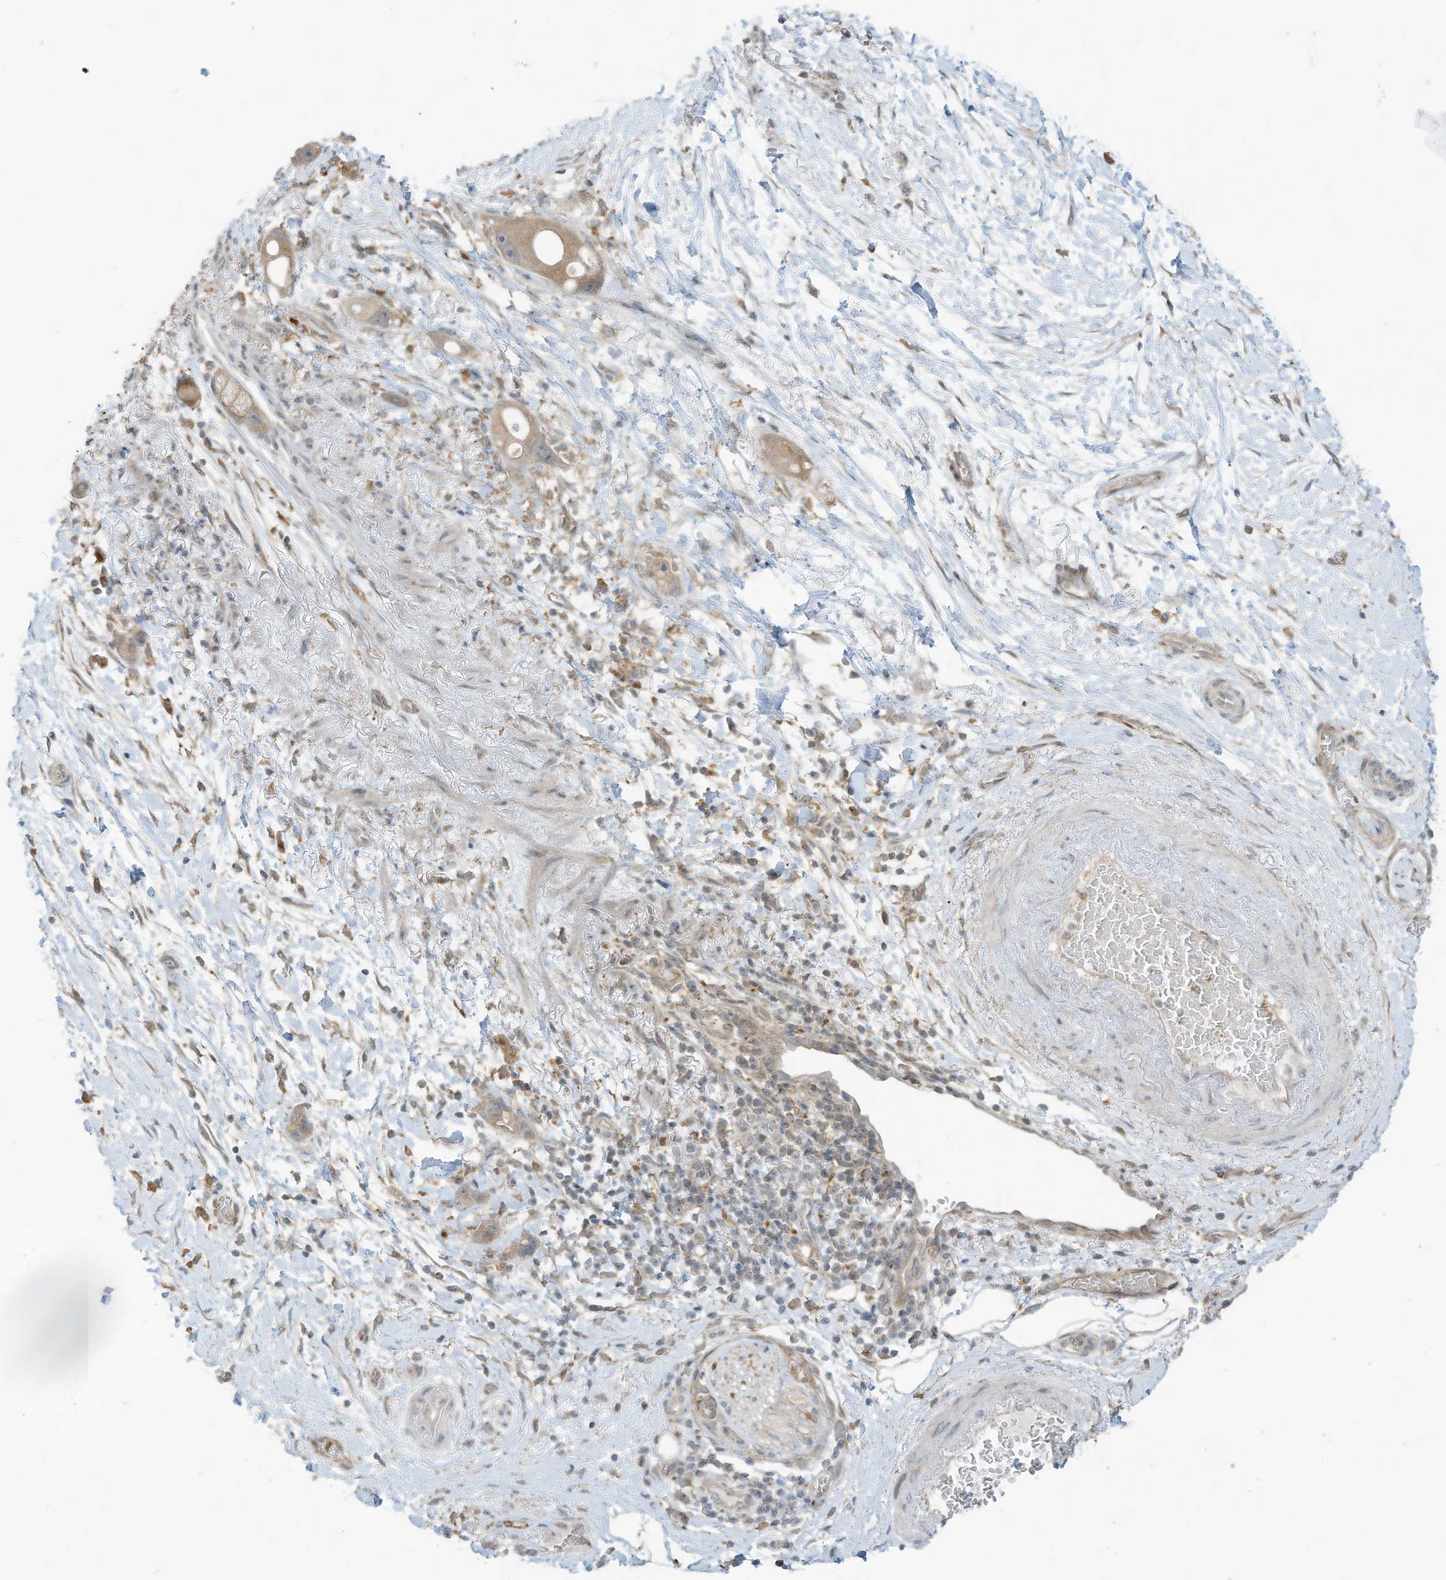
{"staining": {"intensity": "weak", "quantity": ">75%", "location": "cytoplasmic/membranous"}, "tissue": "pancreatic cancer", "cell_type": "Tumor cells", "image_type": "cancer", "snomed": [{"axis": "morphology", "description": "Normal tissue, NOS"}, {"axis": "morphology", "description": "Adenocarcinoma, NOS"}, {"axis": "topography", "description": "Pancreas"}], "caption": "This is a photomicrograph of immunohistochemistry (IHC) staining of adenocarcinoma (pancreatic), which shows weak expression in the cytoplasmic/membranous of tumor cells.", "gene": "DZIP3", "patient": {"sex": "female", "age": 68}}